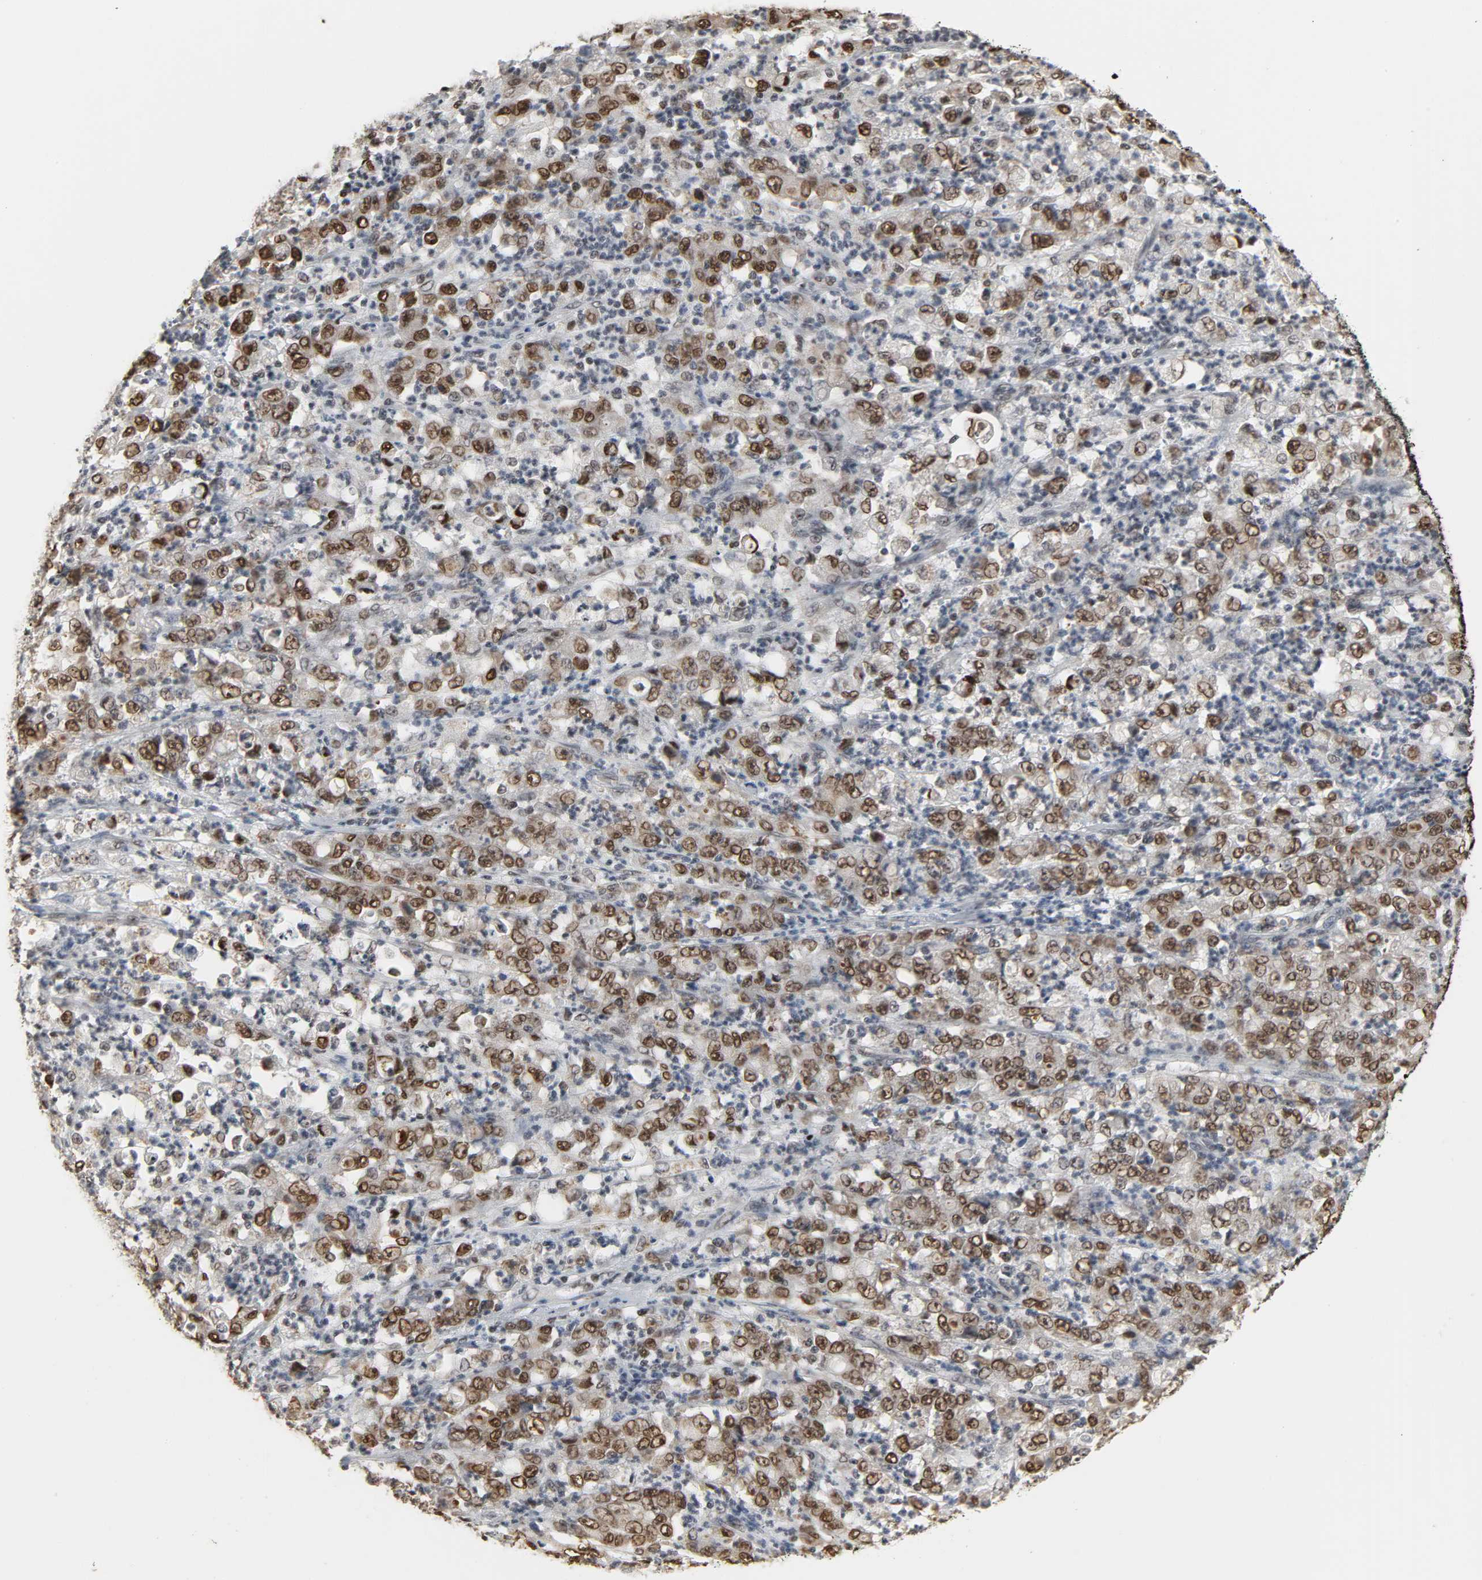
{"staining": {"intensity": "moderate", "quantity": ">75%", "location": "nuclear"}, "tissue": "stomach cancer", "cell_type": "Tumor cells", "image_type": "cancer", "snomed": [{"axis": "morphology", "description": "Adenocarcinoma, NOS"}, {"axis": "topography", "description": "Stomach, lower"}], "caption": "Human stomach cancer stained for a protein (brown) exhibits moderate nuclear positive staining in approximately >75% of tumor cells.", "gene": "DAZAP1", "patient": {"sex": "female", "age": 71}}